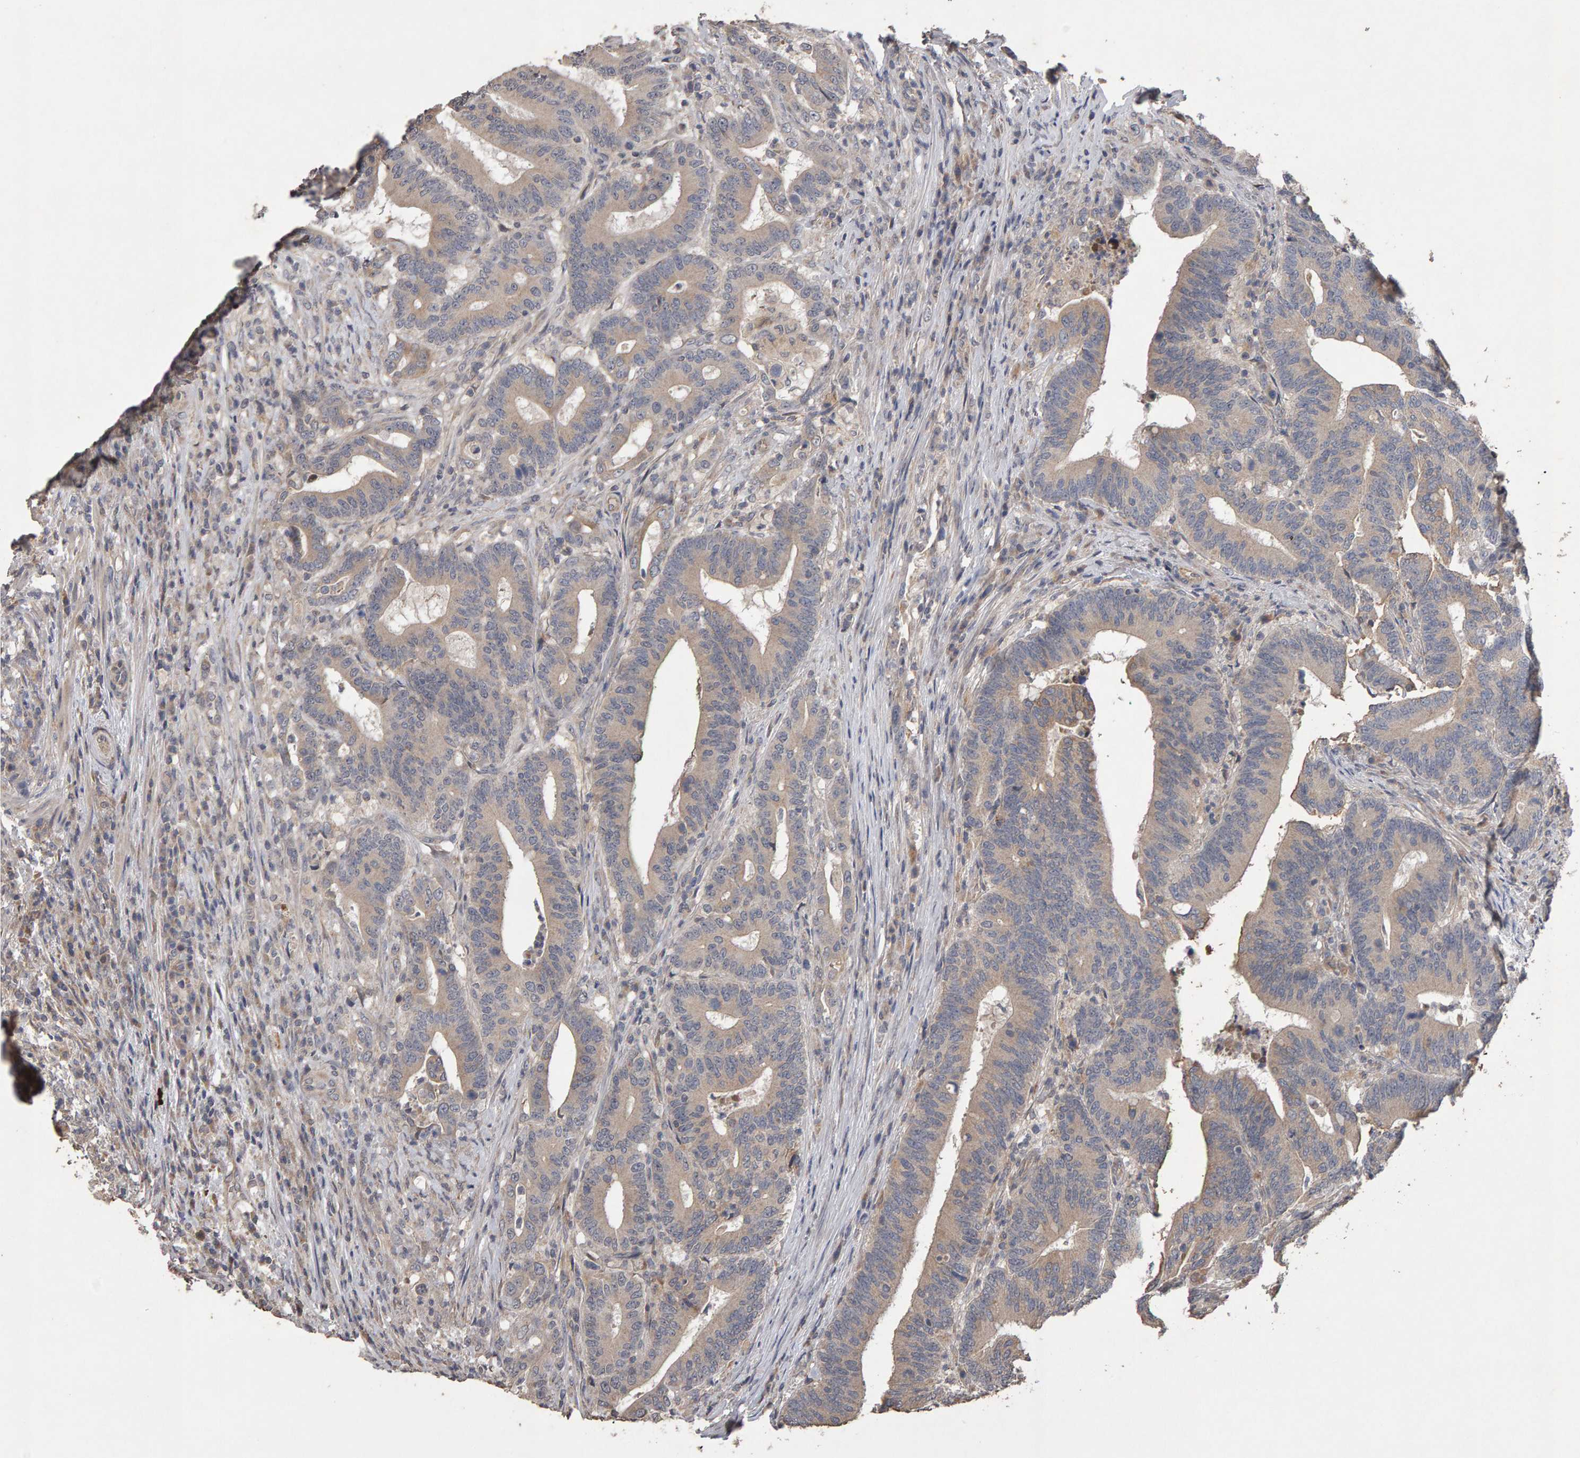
{"staining": {"intensity": "weak", "quantity": ">75%", "location": "cytoplasmic/membranous"}, "tissue": "colorectal cancer", "cell_type": "Tumor cells", "image_type": "cancer", "snomed": [{"axis": "morphology", "description": "Adenocarcinoma, NOS"}, {"axis": "topography", "description": "Colon"}], "caption": "This image shows immunohistochemistry staining of adenocarcinoma (colorectal), with low weak cytoplasmic/membranous expression in approximately >75% of tumor cells.", "gene": "COASY", "patient": {"sex": "female", "age": 66}}